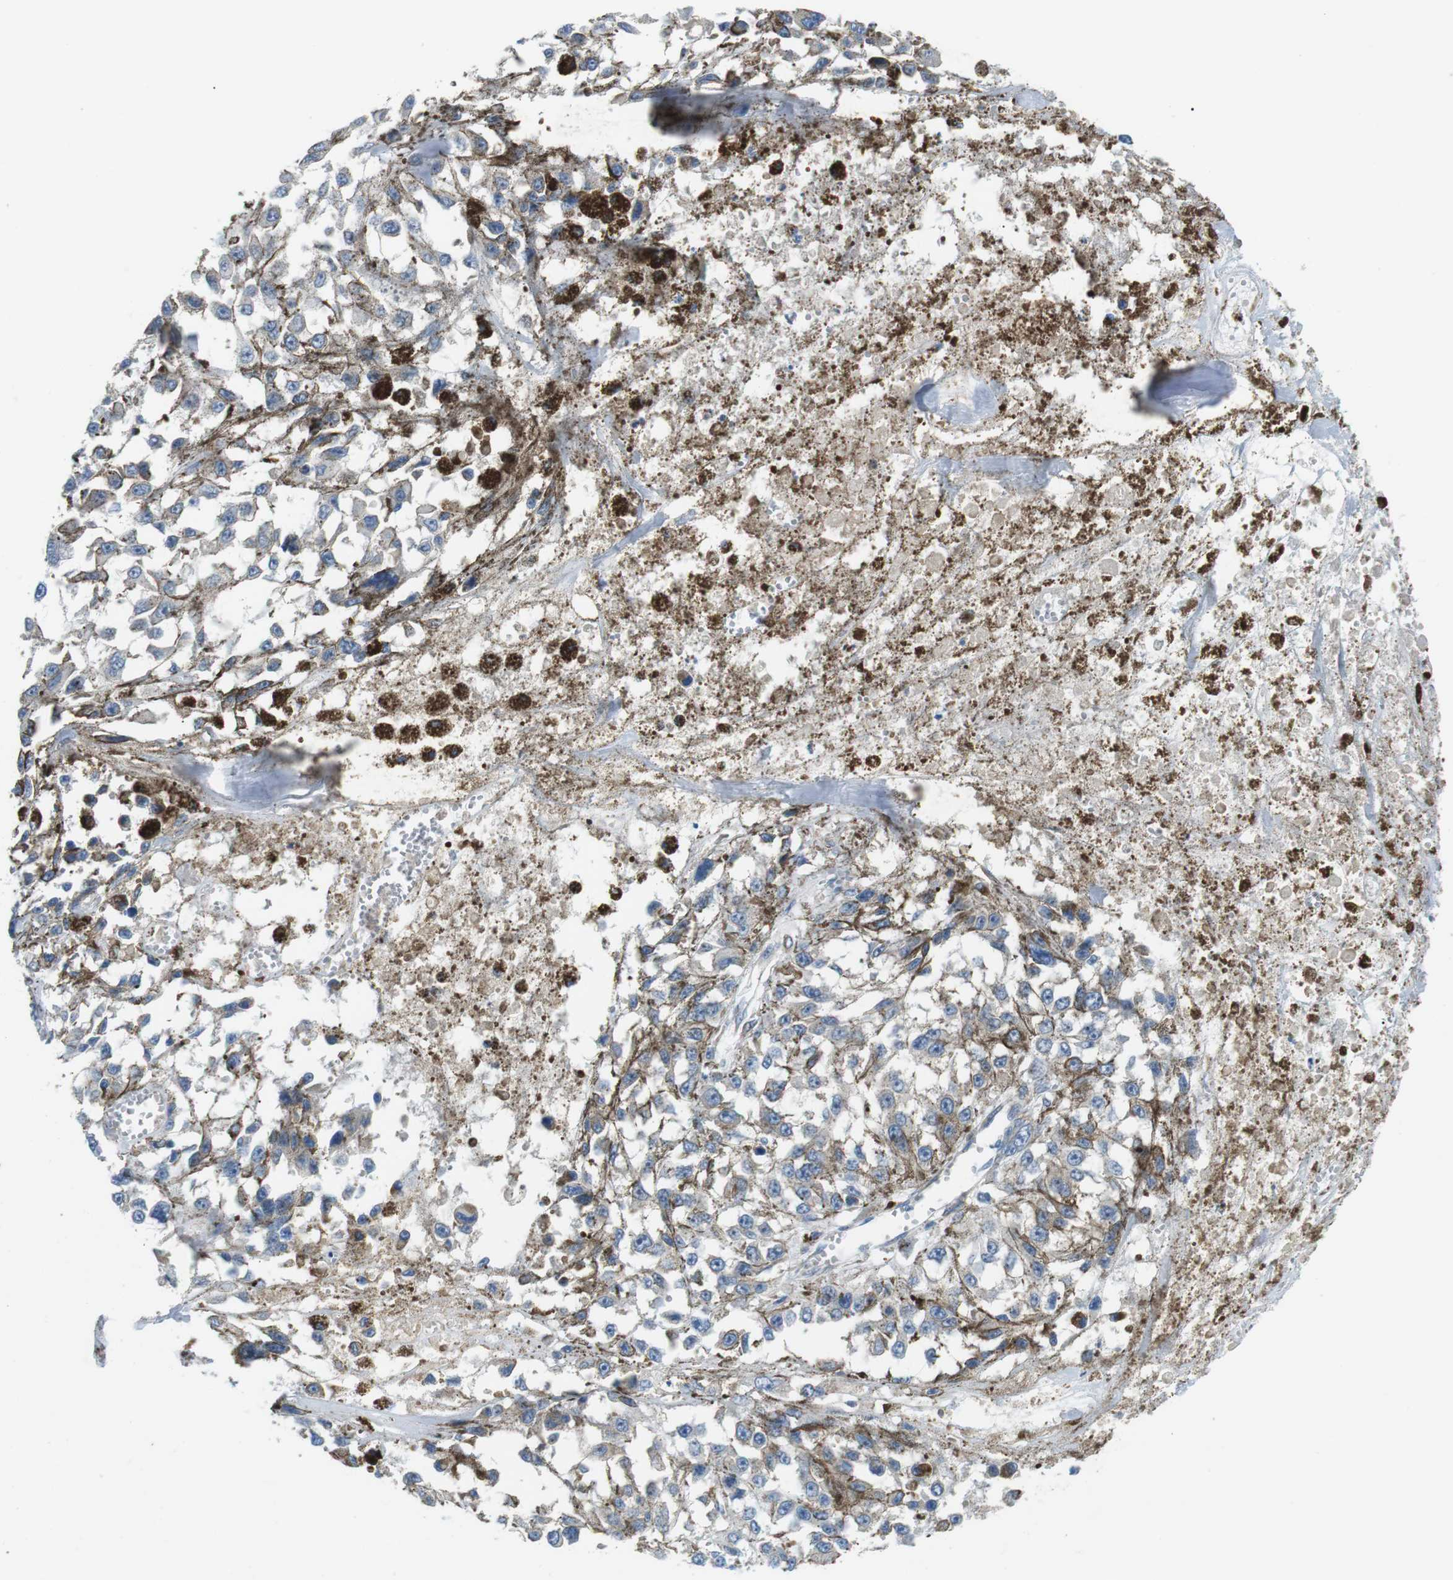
{"staining": {"intensity": "negative", "quantity": "none", "location": "none"}, "tissue": "melanoma", "cell_type": "Tumor cells", "image_type": "cancer", "snomed": [{"axis": "morphology", "description": "Malignant melanoma, Metastatic site"}, {"axis": "topography", "description": "Lymph node"}], "caption": "This is an immunohistochemistry (IHC) histopathology image of human malignant melanoma (metastatic site). There is no positivity in tumor cells.", "gene": "UNC5CL", "patient": {"sex": "male", "age": 59}}